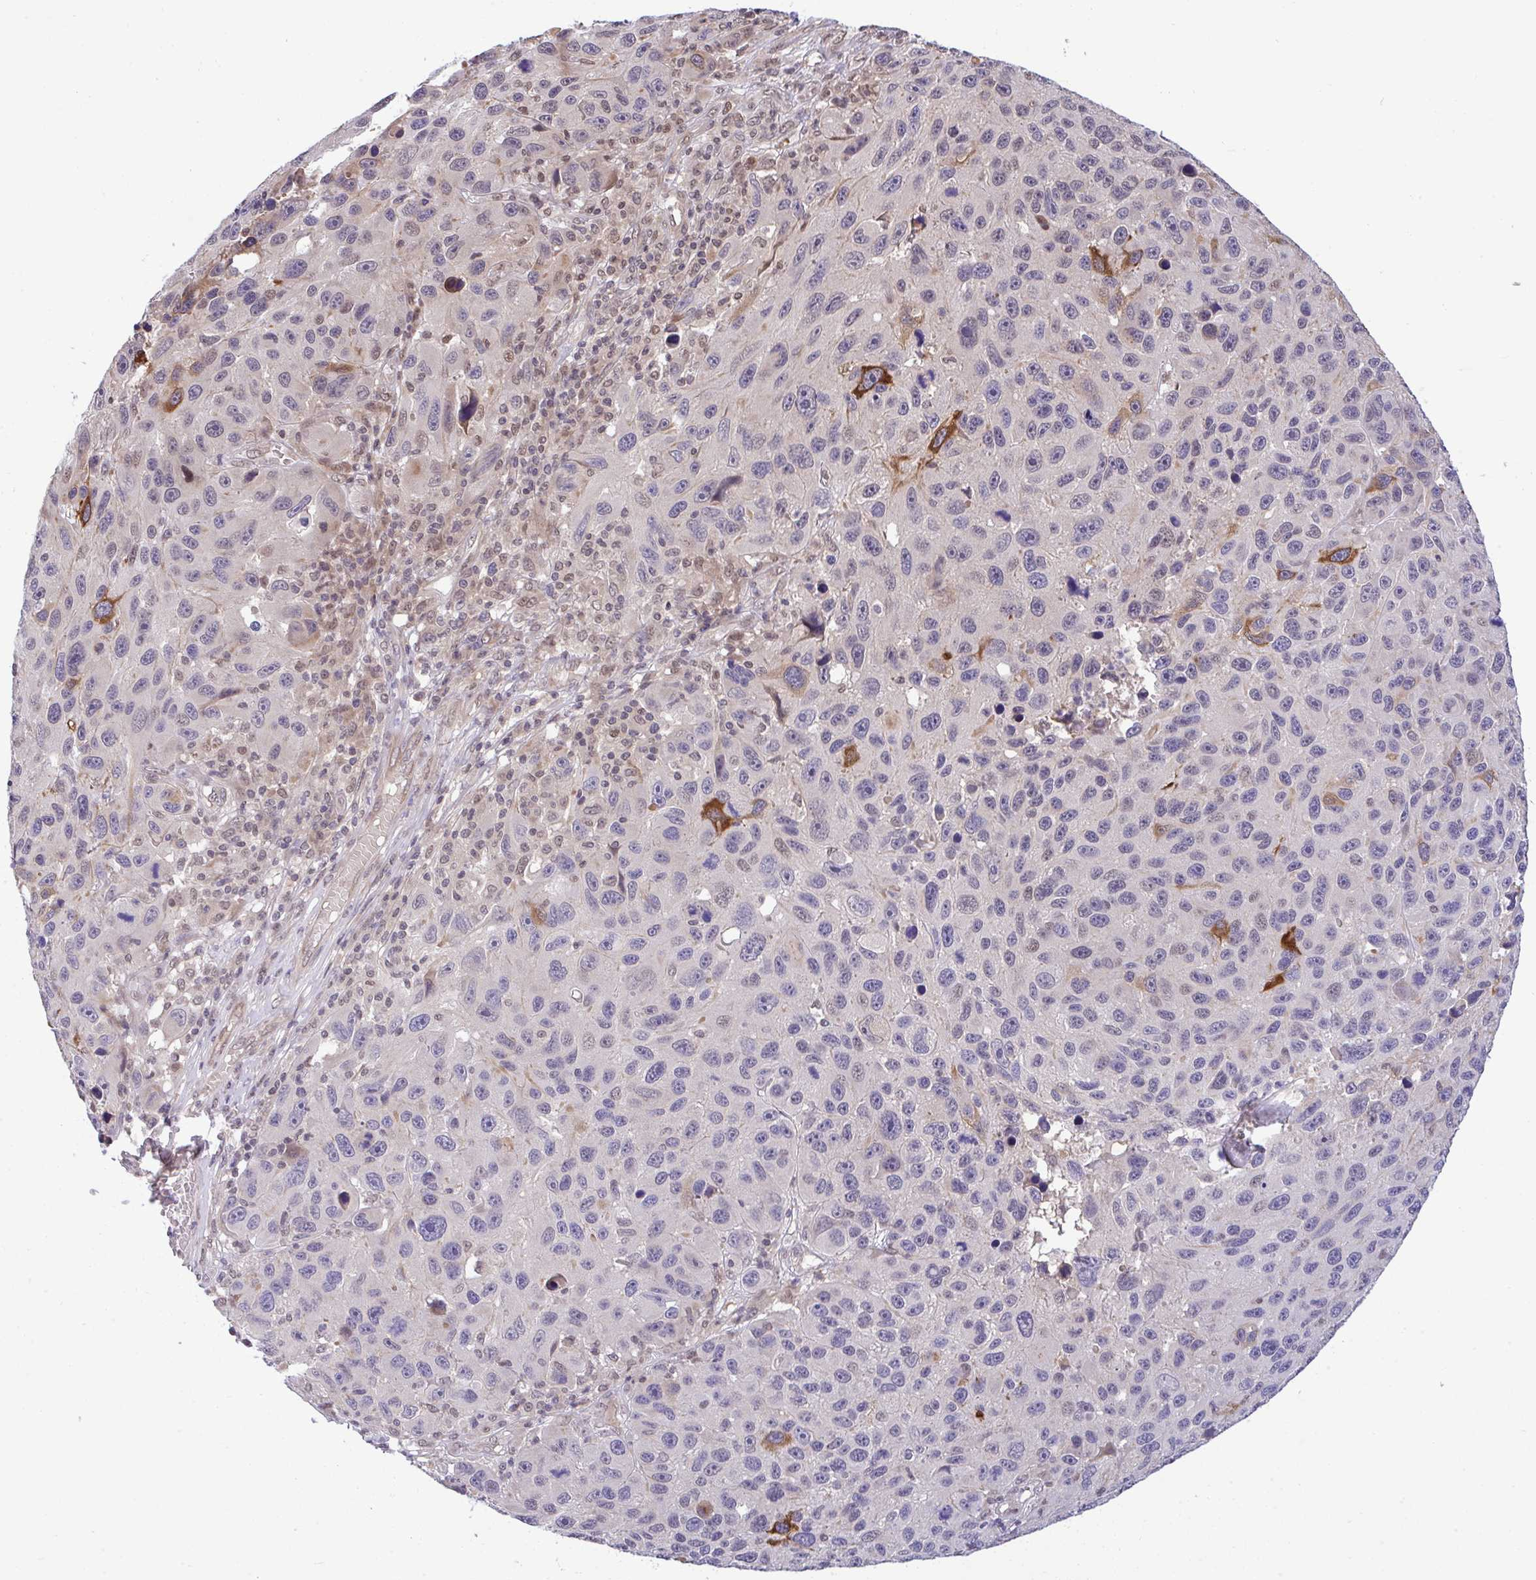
{"staining": {"intensity": "moderate", "quantity": "<25%", "location": "cytoplasmic/membranous"}, "tissue": "melanoma", "cell_type": "Tumor cells", "image_type": "cancer", "snomed": [{"axis": "morphology", "description": "Malignant melanoma, NOS"}, {"axis": "topography", "description": "Skin"}], "caption": "Moderate cytoplasmic/membranous staining for a protein is appreciated in about <25% of tumor cells of malignant melanoma using immunohistochemistry (IHC).", "gene": "C9orf64", "patient": {"sex": "male", "age": 53}}